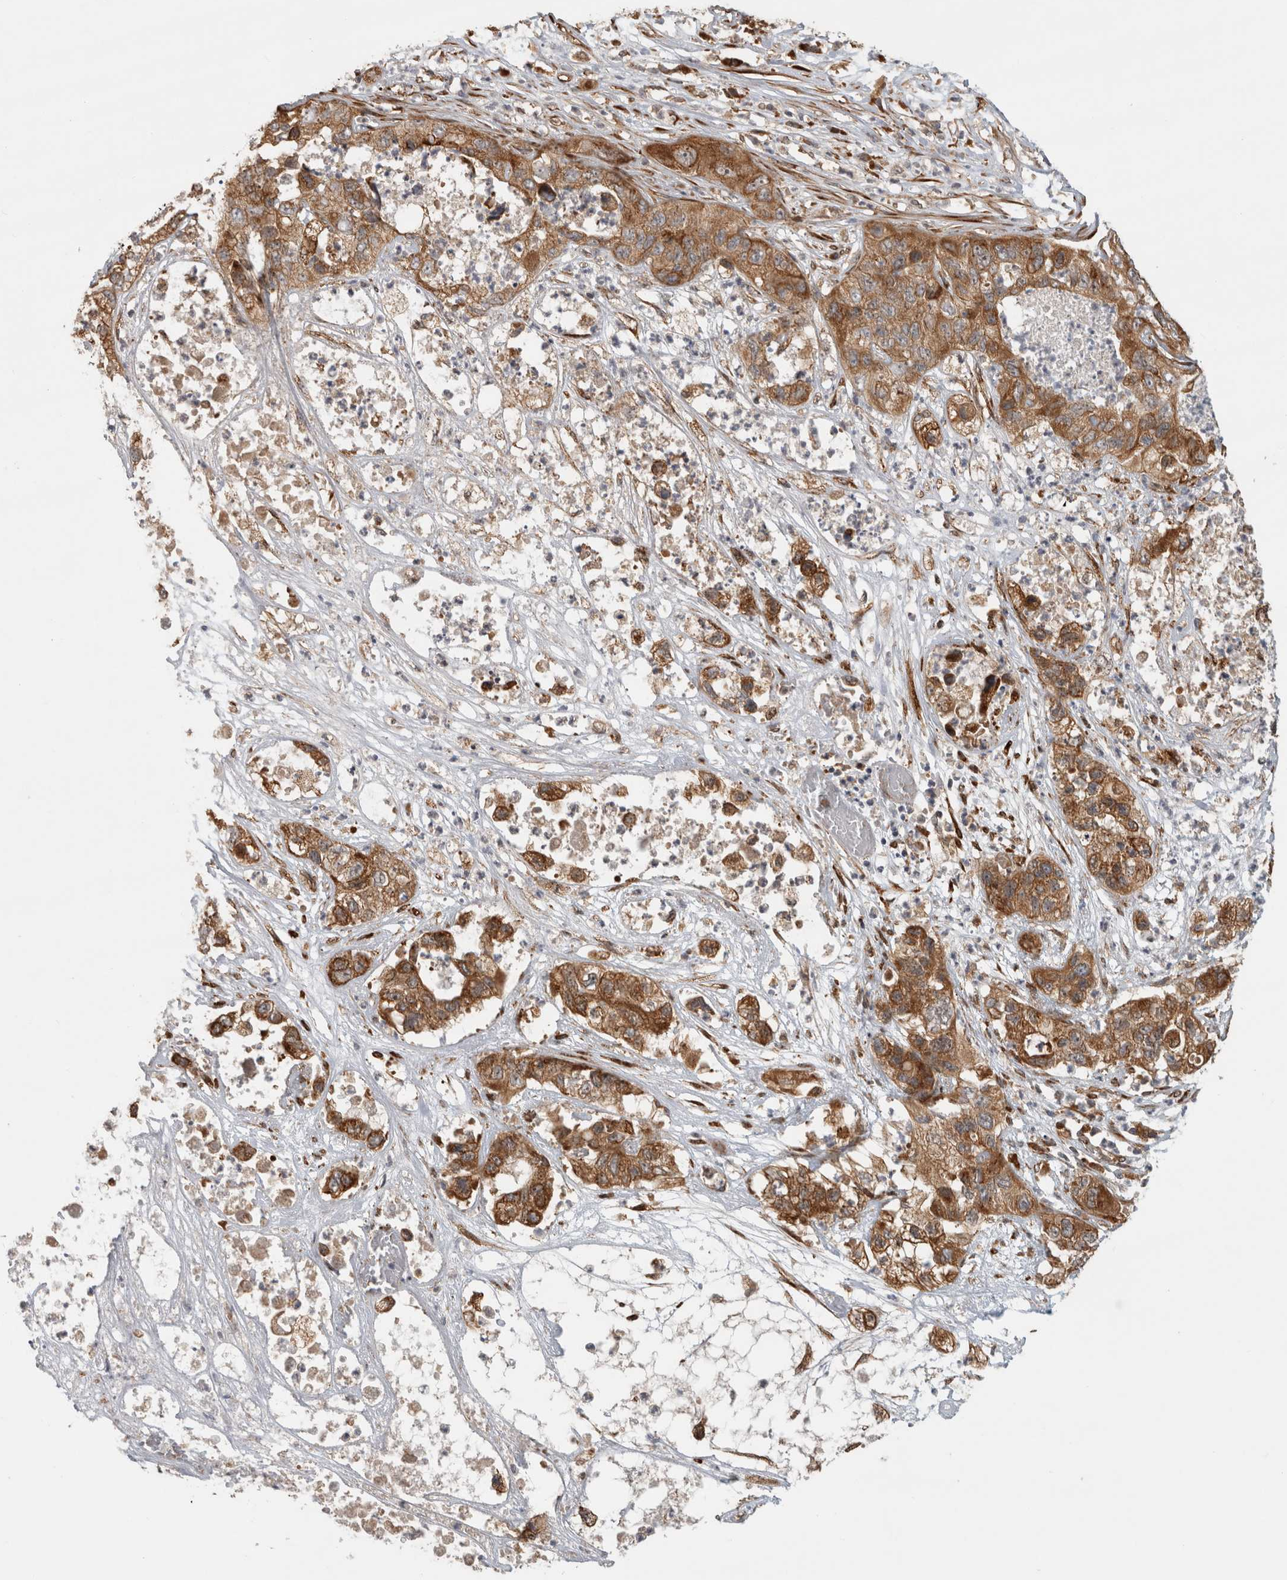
{"staining": {"intensity": "moderate", "quantity": ">75%", "location": "cytoplasmic/membranous"}, "tissue": "pancreatic cancer", "cell_type": "Tumor cells", "image_type": "cancer", "snomed": [{"axis": "morphology", "description": "Adenocarcinoma, NOS"}, {"axis": "topography", "description": "Pancreas"}], "caption": "Tumor cells demonstrate medium levels of moderate cytoplasmic/membranous positivity in about >75% of cells in adenocarcinoma (pancreatic). Immunohistochemistry stains the protein in brown and the nuclei are stained blue.", "gene": "TUBD1", "patient": {"sex": "female", "age": 78}}